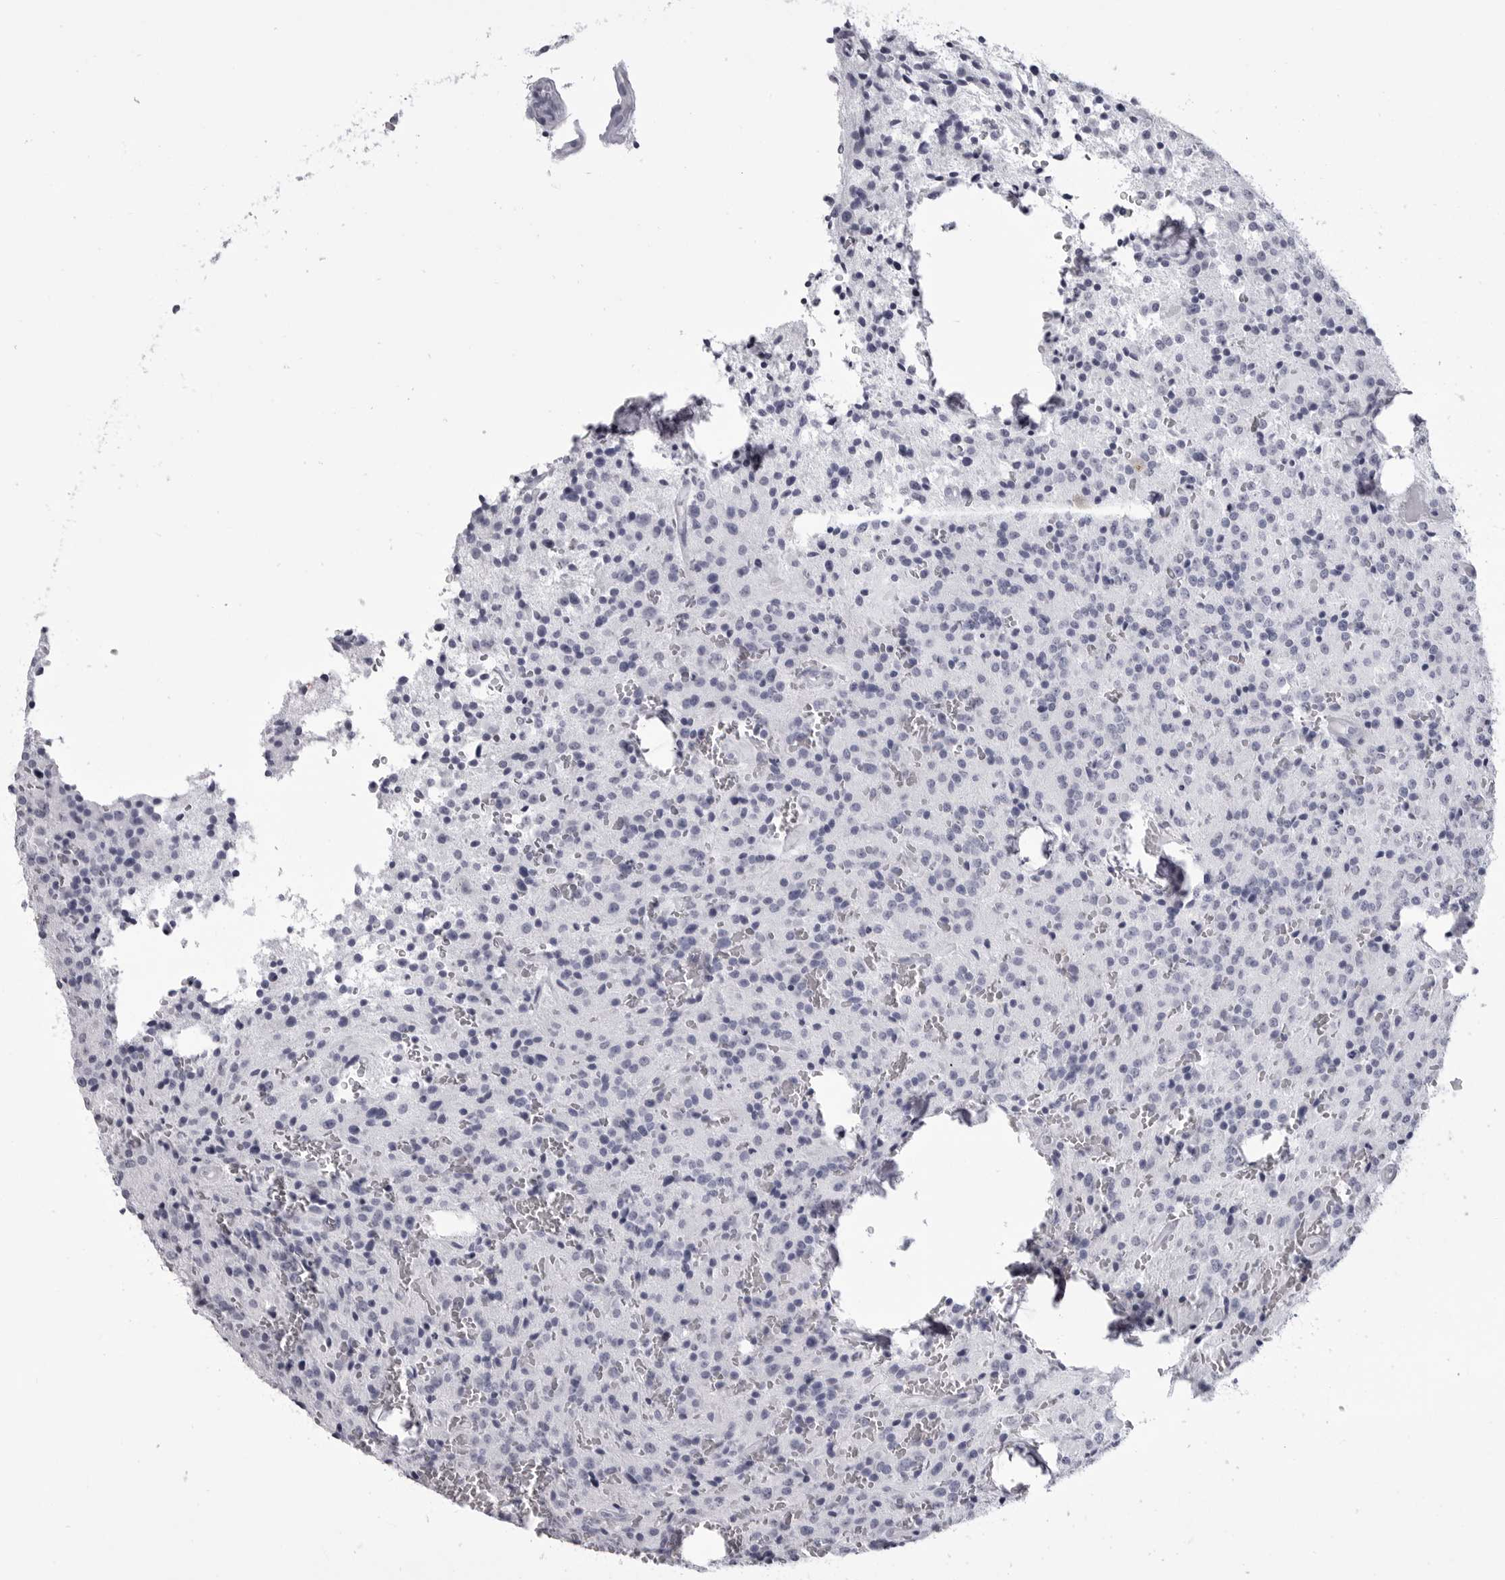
{"staining": {"intensity": "negative", "quantity": "none", "location": "none"}, "tissue": "glioma", "cell_type": "Tumor cells", "image_type": "cancer", "snomed": [{"axis": "morphology", "description": "Glioma, malignant, Low grade"}, {"axis": "topography", "description": "Brain"}], "caption": "DAB immunohistochemical staining of human malignant low-grade glioma reveals no significant staining in tumor cells.", "gene": "LGALS4", "patient": {"sex": "male", "age": 58}}